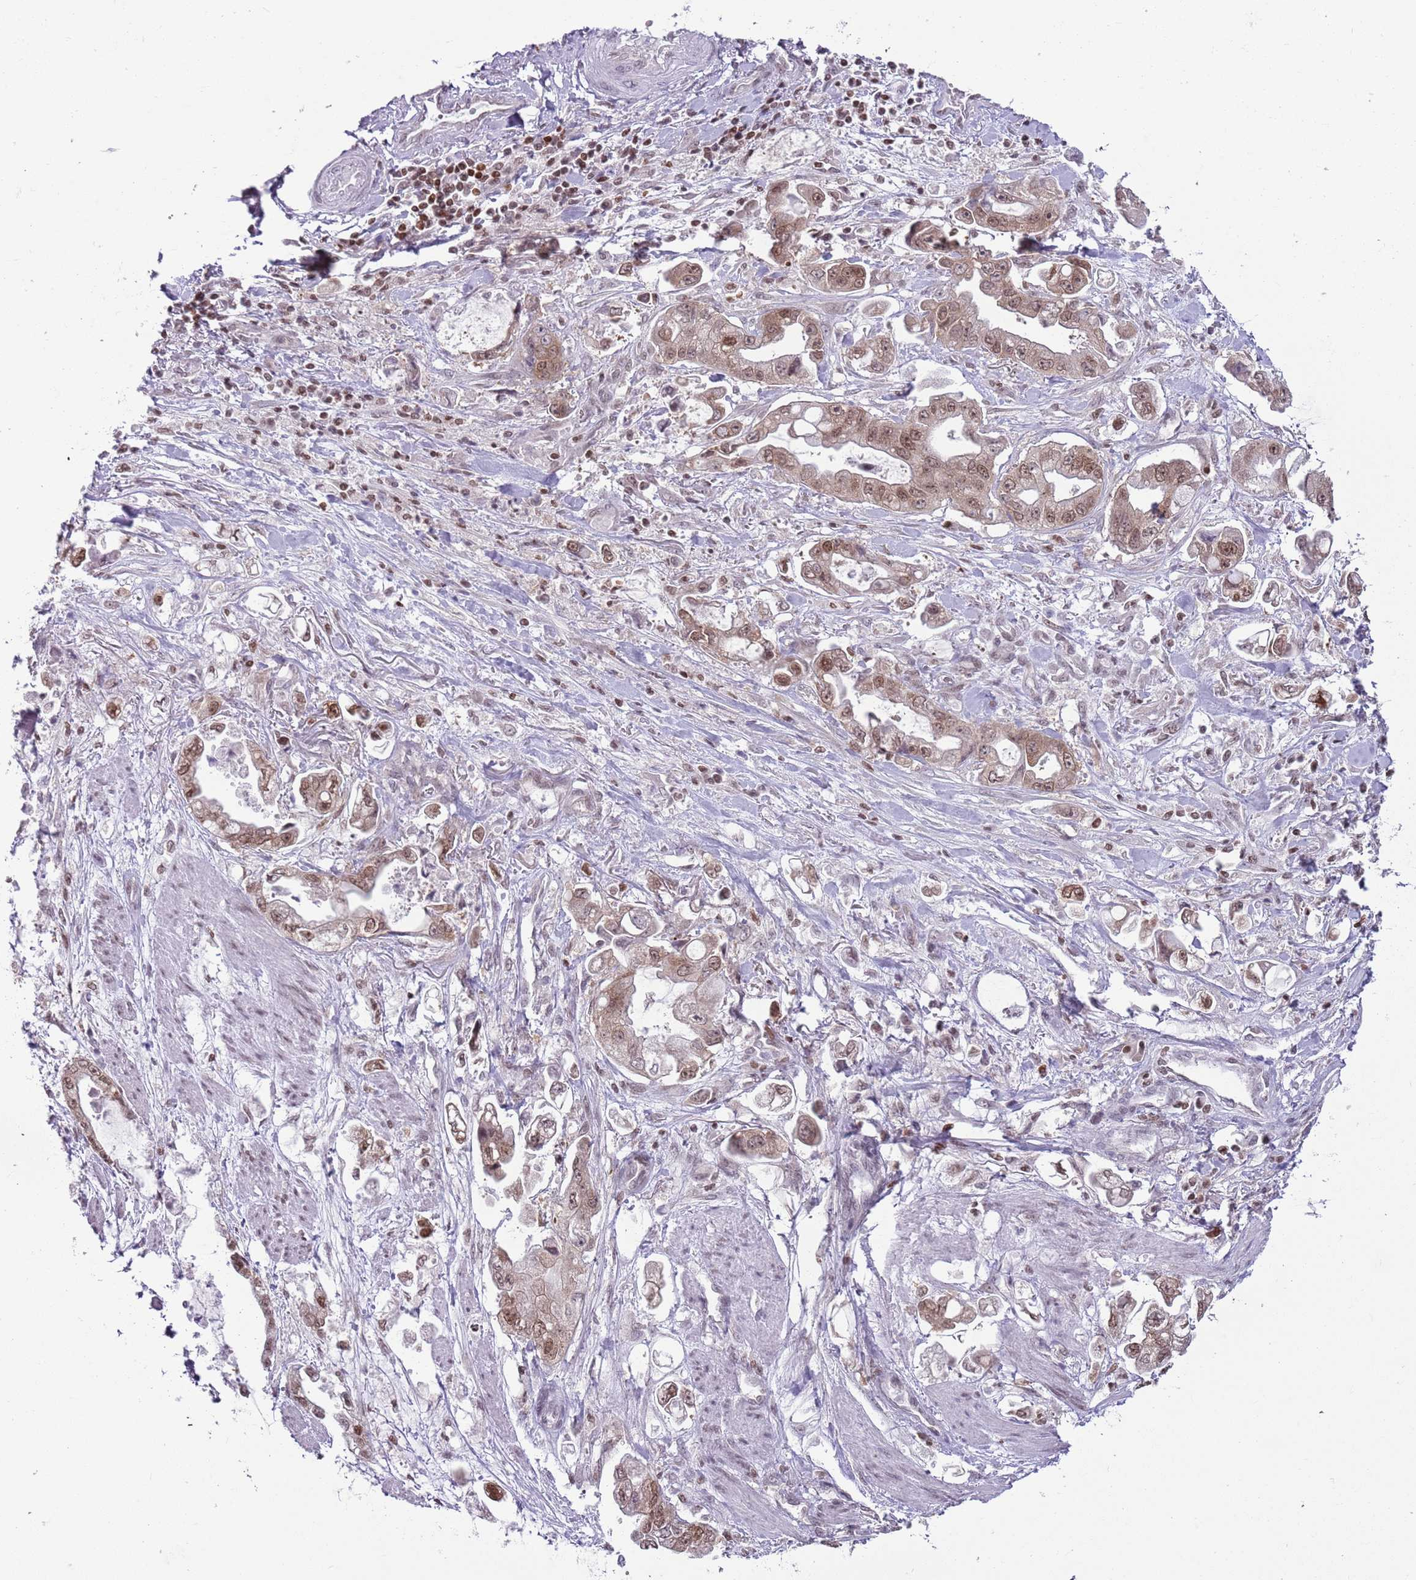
{"staining": {"intensity": "moderate", "quantity": ">75%", "location": "nuclear"}, "tissue": "stomach cancer", "cell_type": "Tumor cells", "image_type": "cancer", "snomed": [{"axis": "morphology", "description": "Adenocarcinoma, NOS"}, {"axis": "topography", "description": "Stomach"}], "caption": "Protein expression analysis of human stomach cancer reveals moderate nuclear positivity in about >75% of tumor cells. (DAB IHC with brightfield microscopy, high magnification).", "gene": "SELENOH", "patient": {"sex": "male", "age": 62}}